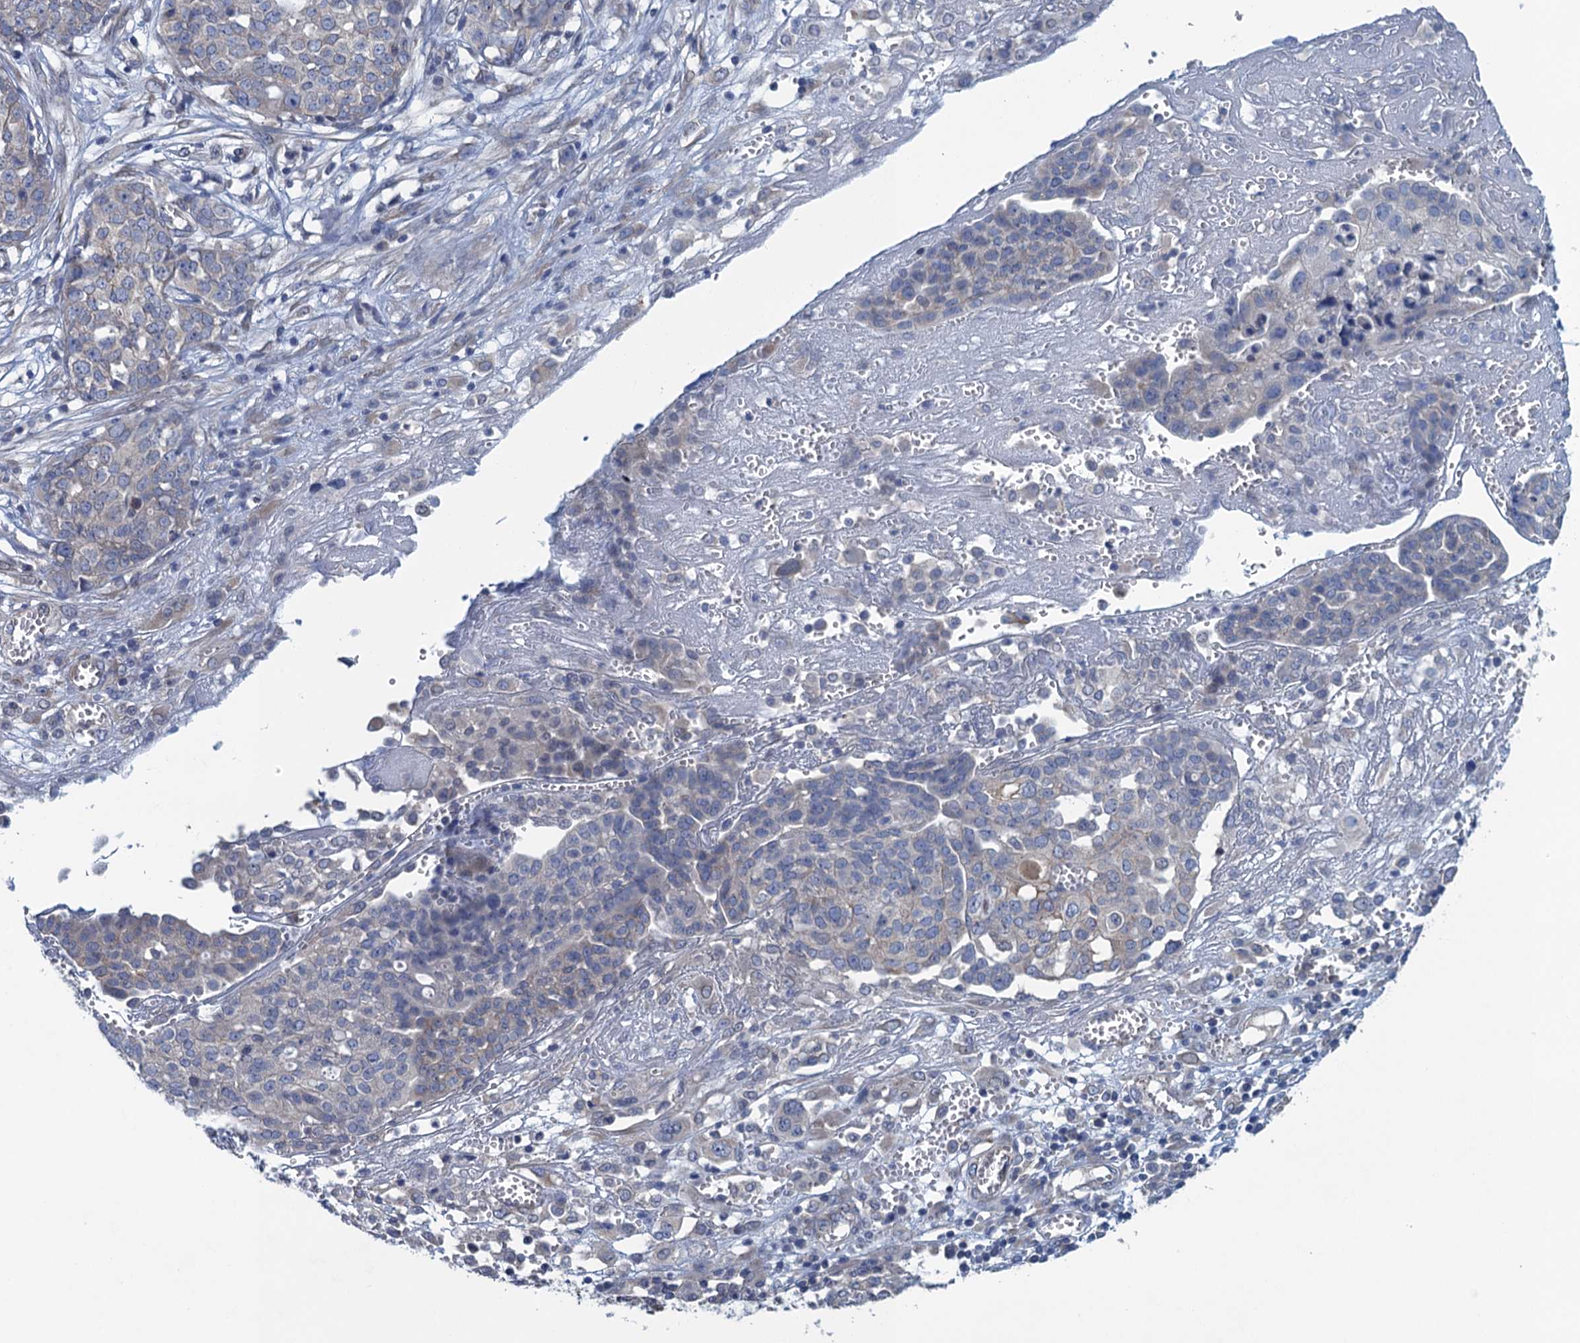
{"staining": {"intensity": "negative", "quantity": "none", "location": "none"}, "tissue": "ovarian cancer", "cell_type": "Tumor cells", "image_type": "cancer", "snomed": [{"axis": "morphology", "description": "Cystadenocarcinoma, serous, NOS"}, {"axis": "topography", "description": "Soft tissue"}, {"axis": "topography", "description": "Ovary"}], "caption": "Immunohistochemistry of human serous cystadenocarcinoma (ovarian) reveals no positivity in tumor cells. The staining is performed using DAB brown chromogen with nuclei counter-stained in using hematoxylin.", "gene": "CTU2", "patient": {"sex": "female", "age": 57}}